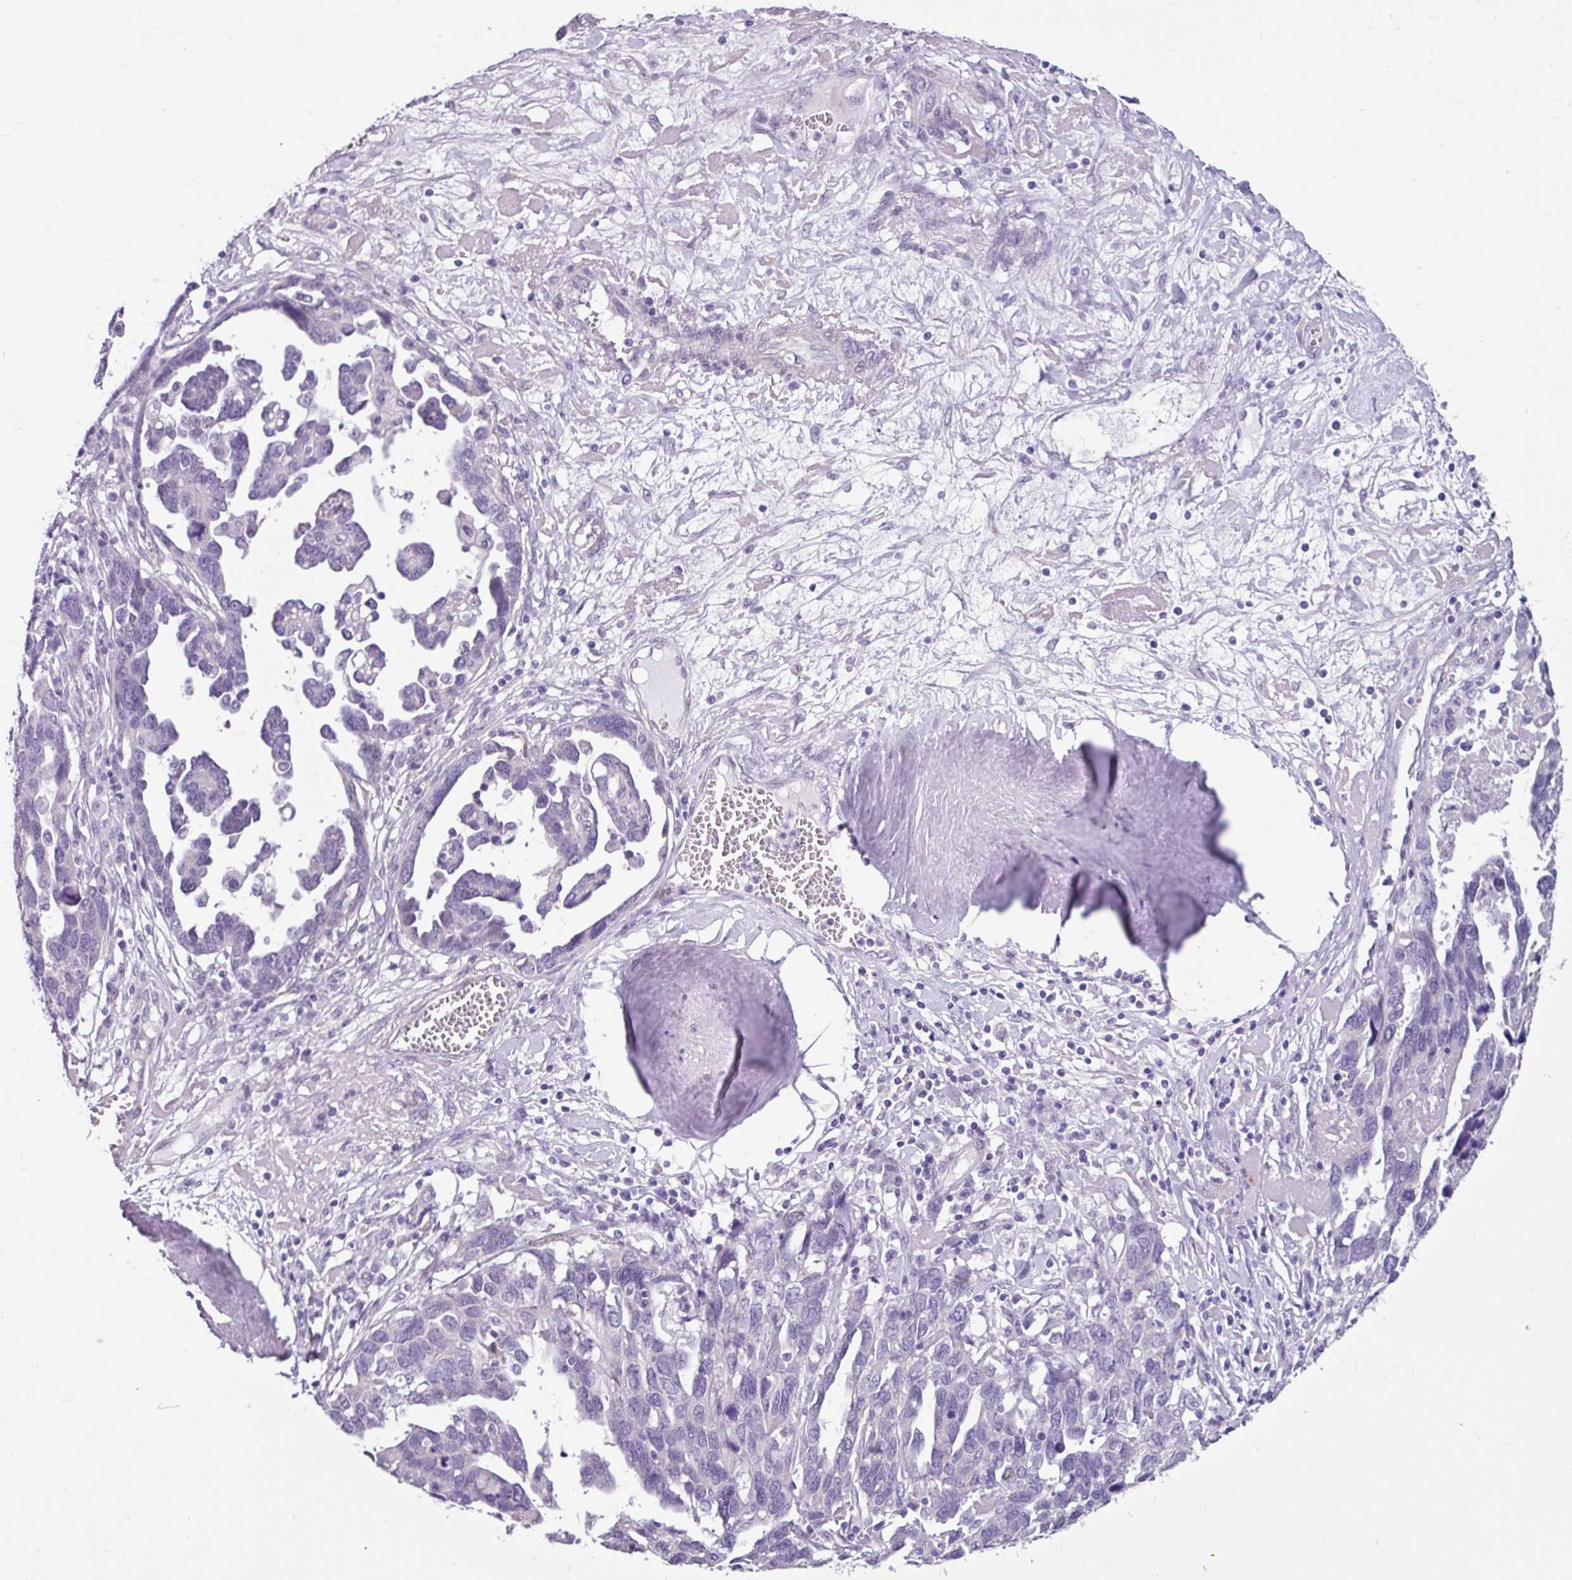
{"staining": {"intensity": "negative", "quantity": "none", "location": "none"}, "tissue": "ovarian cancer", "cell_type": "Tumor cells", "image_type": "cancer", "snomed": [{"axis": "morphology", "description": "Cystadenocarcinoma, serous, NOS"}, {"axis": "topography", "description": "Ovary"}], "caption": "Tumor cells show no significant staining in serous cystadenocarcinoma (ovarian).", "gene": "OTX1", "patient": {"sex": "female", "age": 54}}